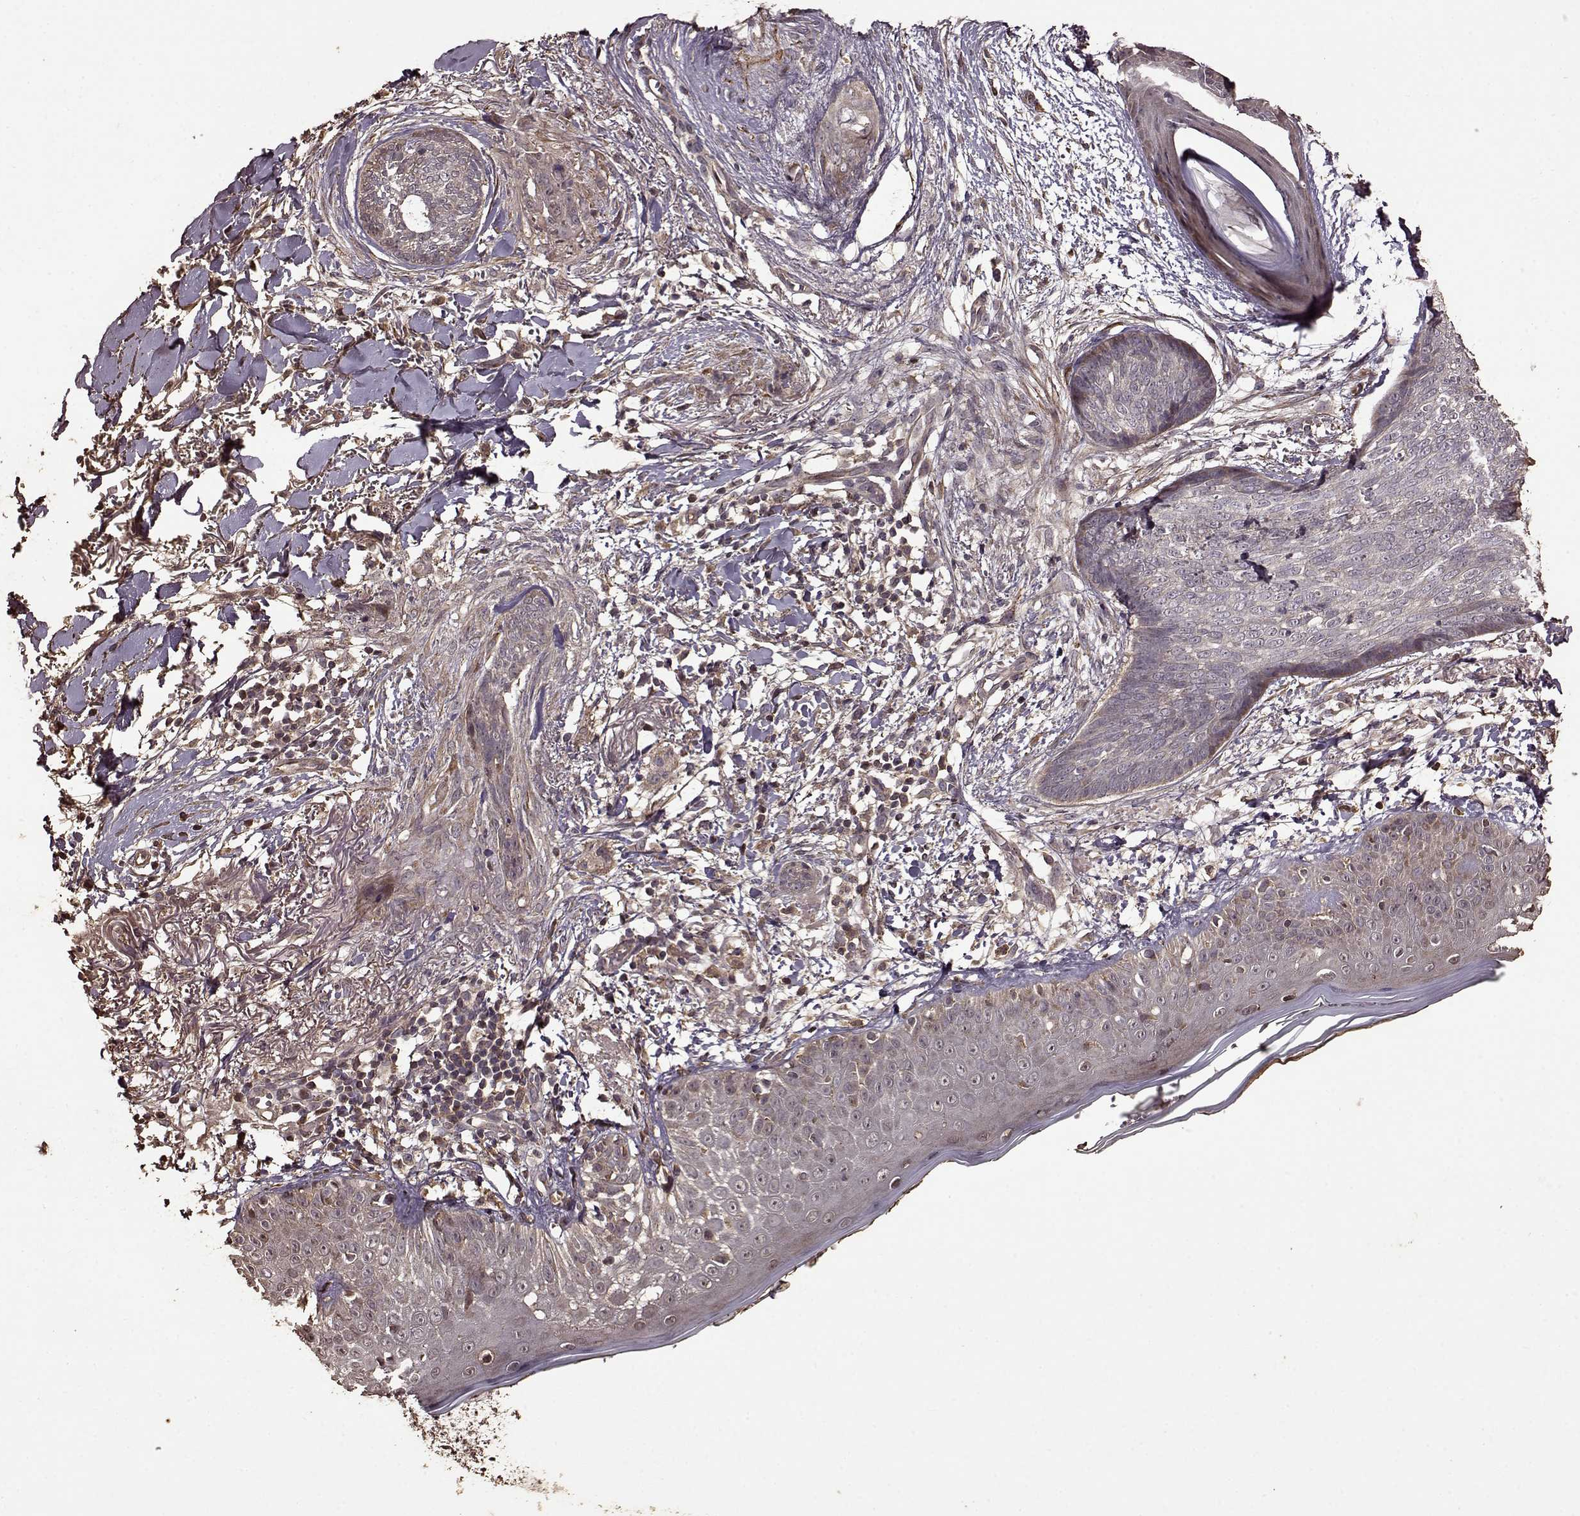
{"staining": {"intensity": "weak", "quantity": "<25%", "location": "cytoplasmic/membranous"}, "tissue": "skin cancer", "cell_type": "Tumor cells", "image_type": "cancer", "snomed": [{"axis": "morphology", "description": "Normal tissue, NOS"}, {"axis": "morphology", "description": "Basal cell carcinoma"}, {"axis": "topography", "description": "Skin"}], "caption": "This is an immunohistochemistry micrograph of basal cell carcinoma (skin). There is no expression in tumor cells.", "gene": "FBXW11", "patient": {"sex": "male", "age": 84}}